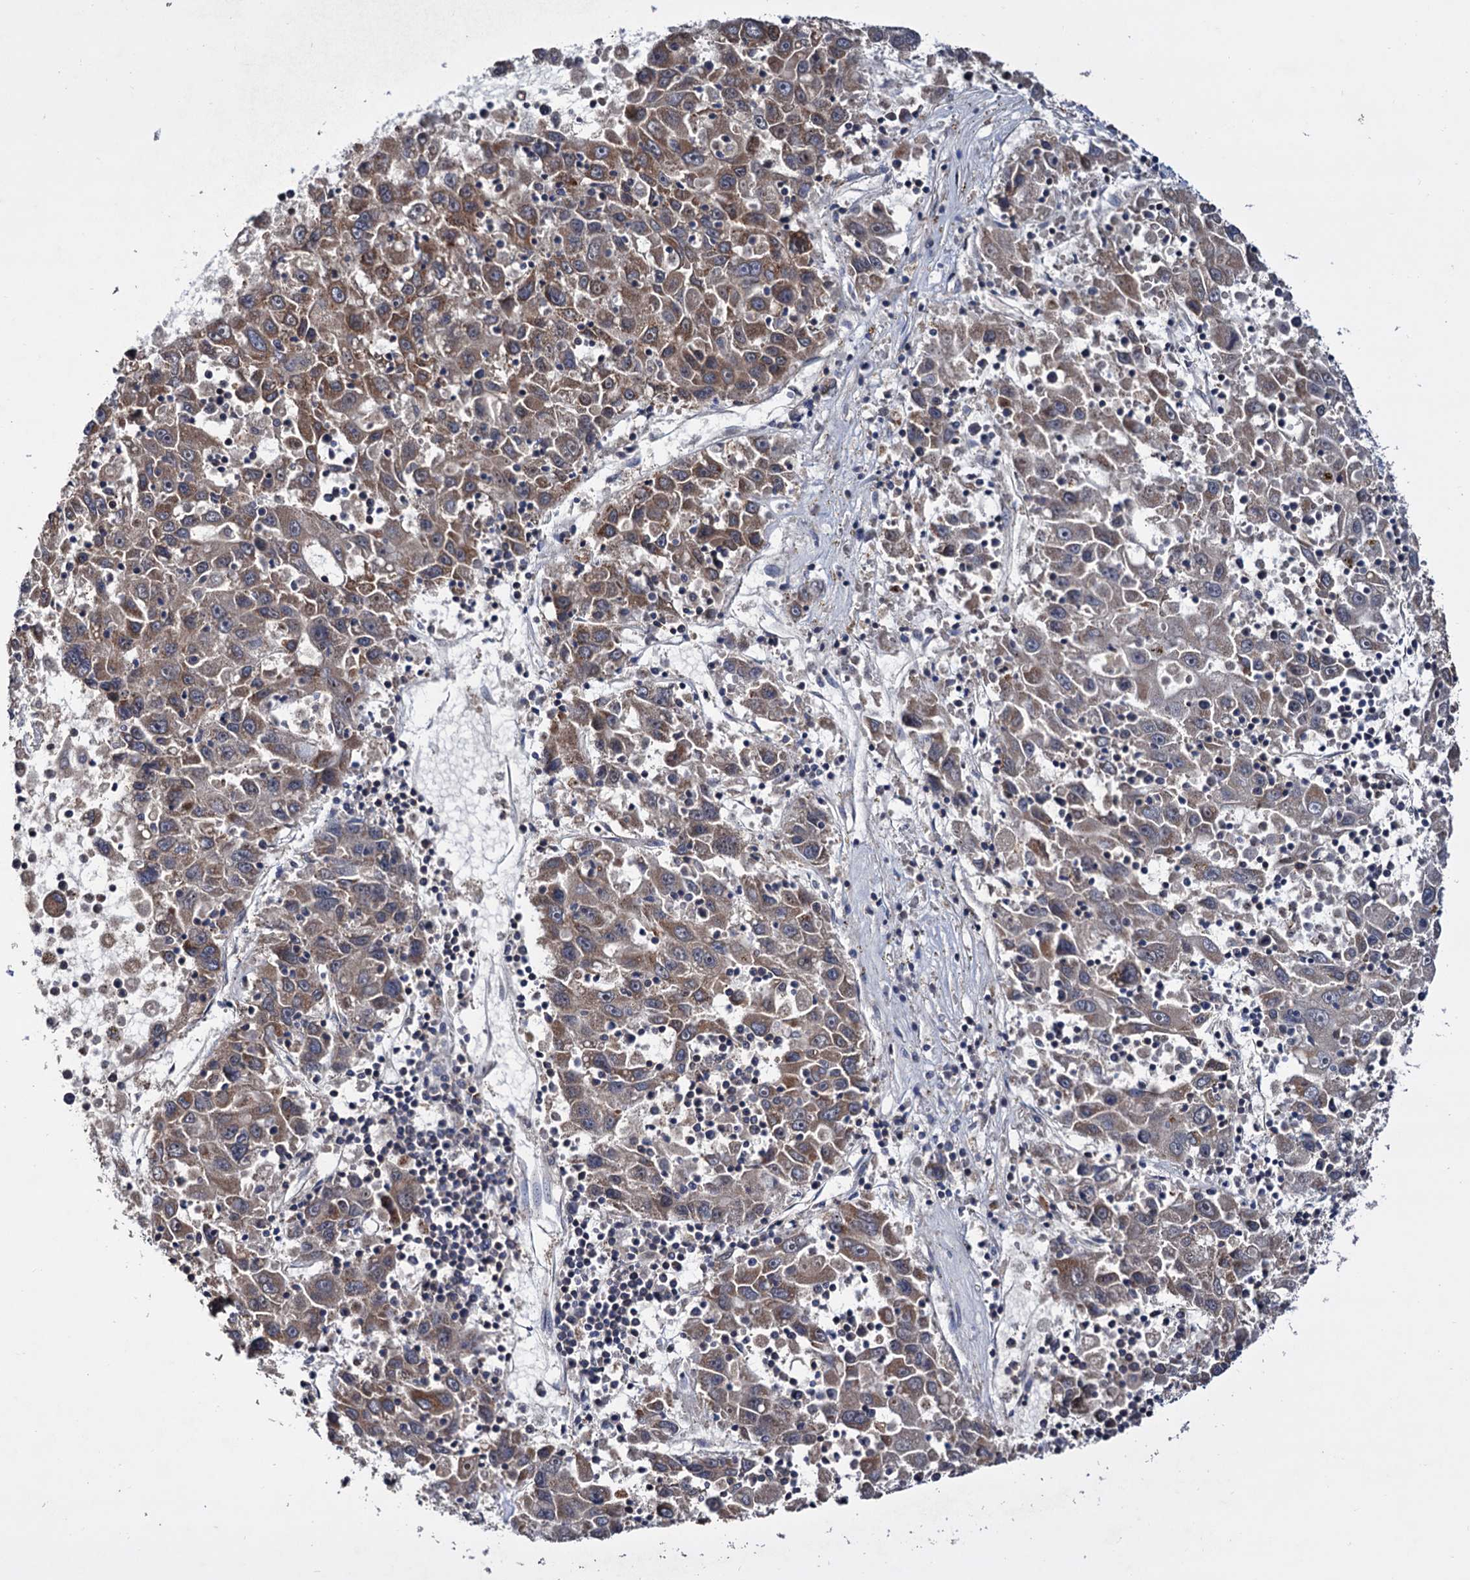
{"staining": {"intensity": "moderate", "quantity": "<25%", "location": "cytoplasmic/membranous"}, "tissue": "liver cancer", "cell_type": "Tumor cells", "image_type": "cancer", "snomed": [{"axis": "morphology", "description": "Carcinoma, Hepatocellular, NOS"}, {"axis": "topography", "description": "Liver"}], "caption": "IHC histopathology image of liver hepatocellular carcinoma stained for a protein (brown), which displays low levels of moderate cytoplasmic/membranous staining in about <25% of tumor cells.", "gene": "KLF5", "patient": {"sex": "male", "age": 49}}